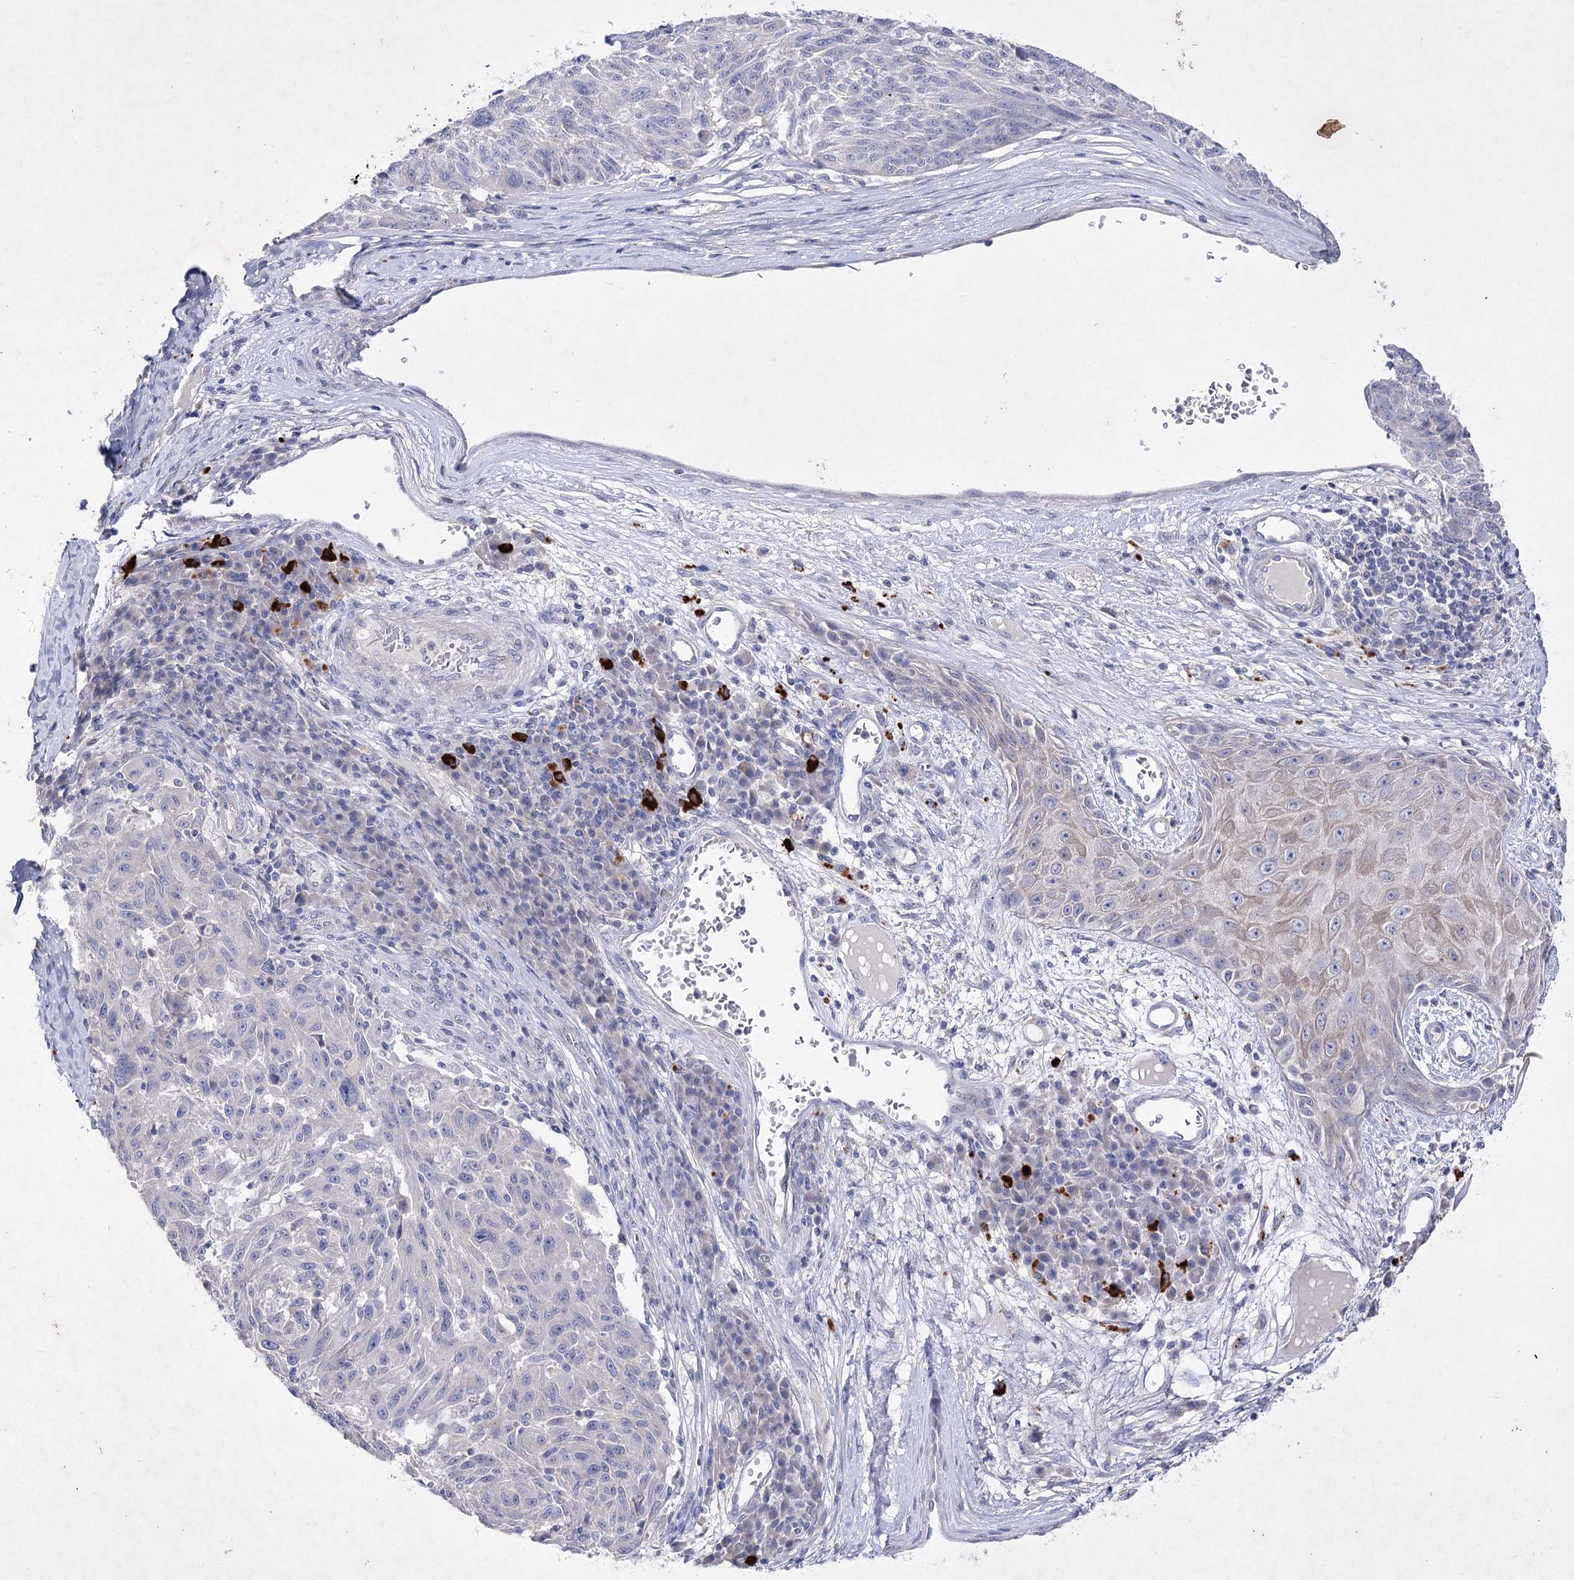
{"staining": {"intensity": "negative", "quantity": "none", "location": "none"}, "tissue": "melanoma", "cell_type": "Tumor cells", "image_type": "cancer", "snomed": [{"axis": "morphology", "description": "Malignant melanoma, NOS"}, {"axis": "topography", "description": "Skin"}], "caption": "Human malignant melanoma stained for a protein using IHC displays no expression in tumor cells.", "gene": "COX15", "patient": {"sex": "male", "age": 53}}